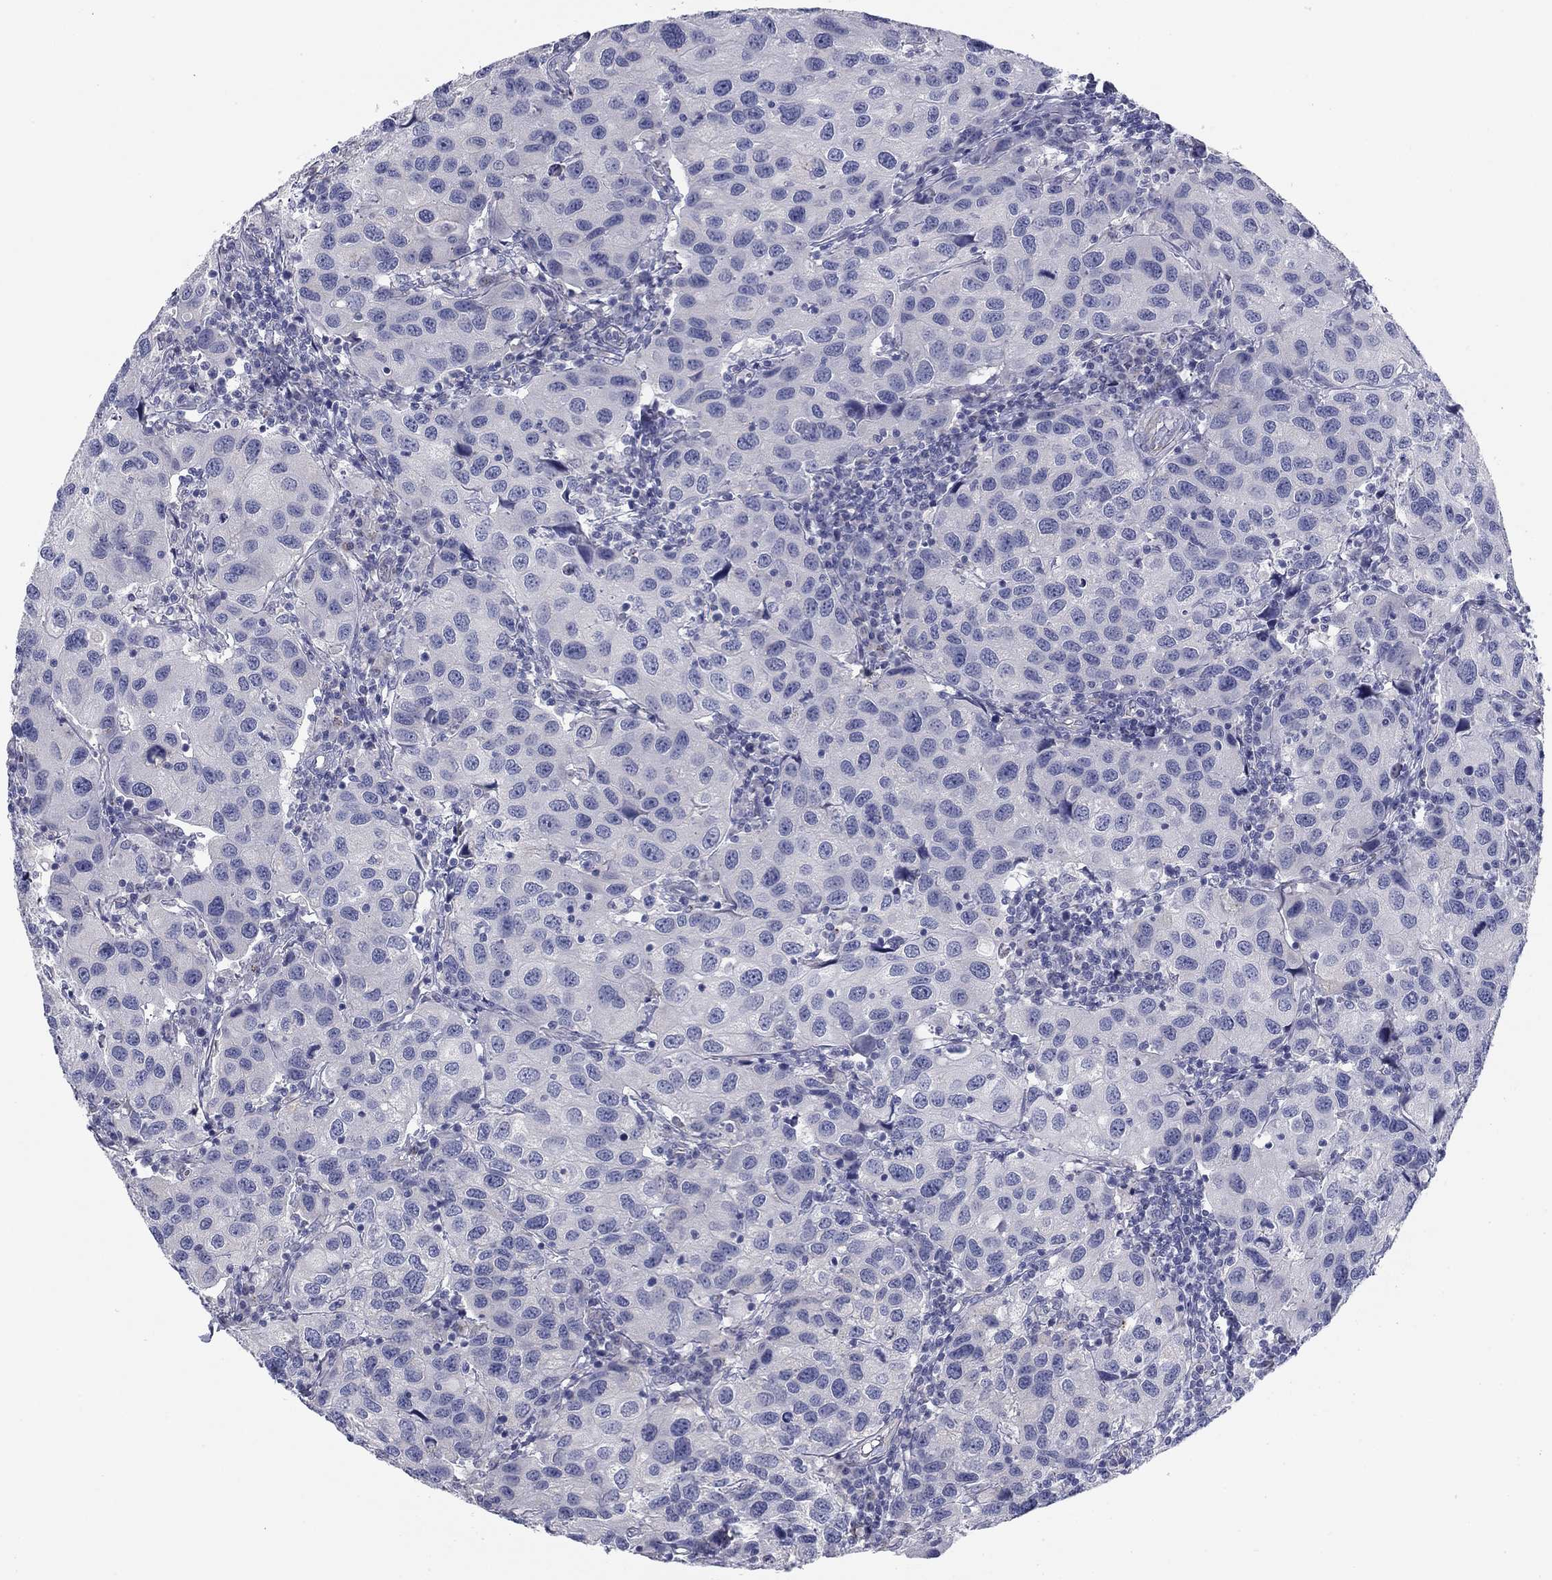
{"staining": {"intensity": "negative", "quantity": "none", "location": "none"}, "tissue": "urothelial cancer", "cell_type": "Tumor cells", "image_type": "cancer", "snomed": [{"axis": "morphology", "description": "Urothelial carcinoma, High grade"}, {"axis": "topography", "description": "Urinary bladder"}], "caption": "This is an IHC histopathology image of urothelial cancer. There is no expression in tumor cells.", "gene": "SEPTIN3", "patient": {"sex": "male", "age": 79}}